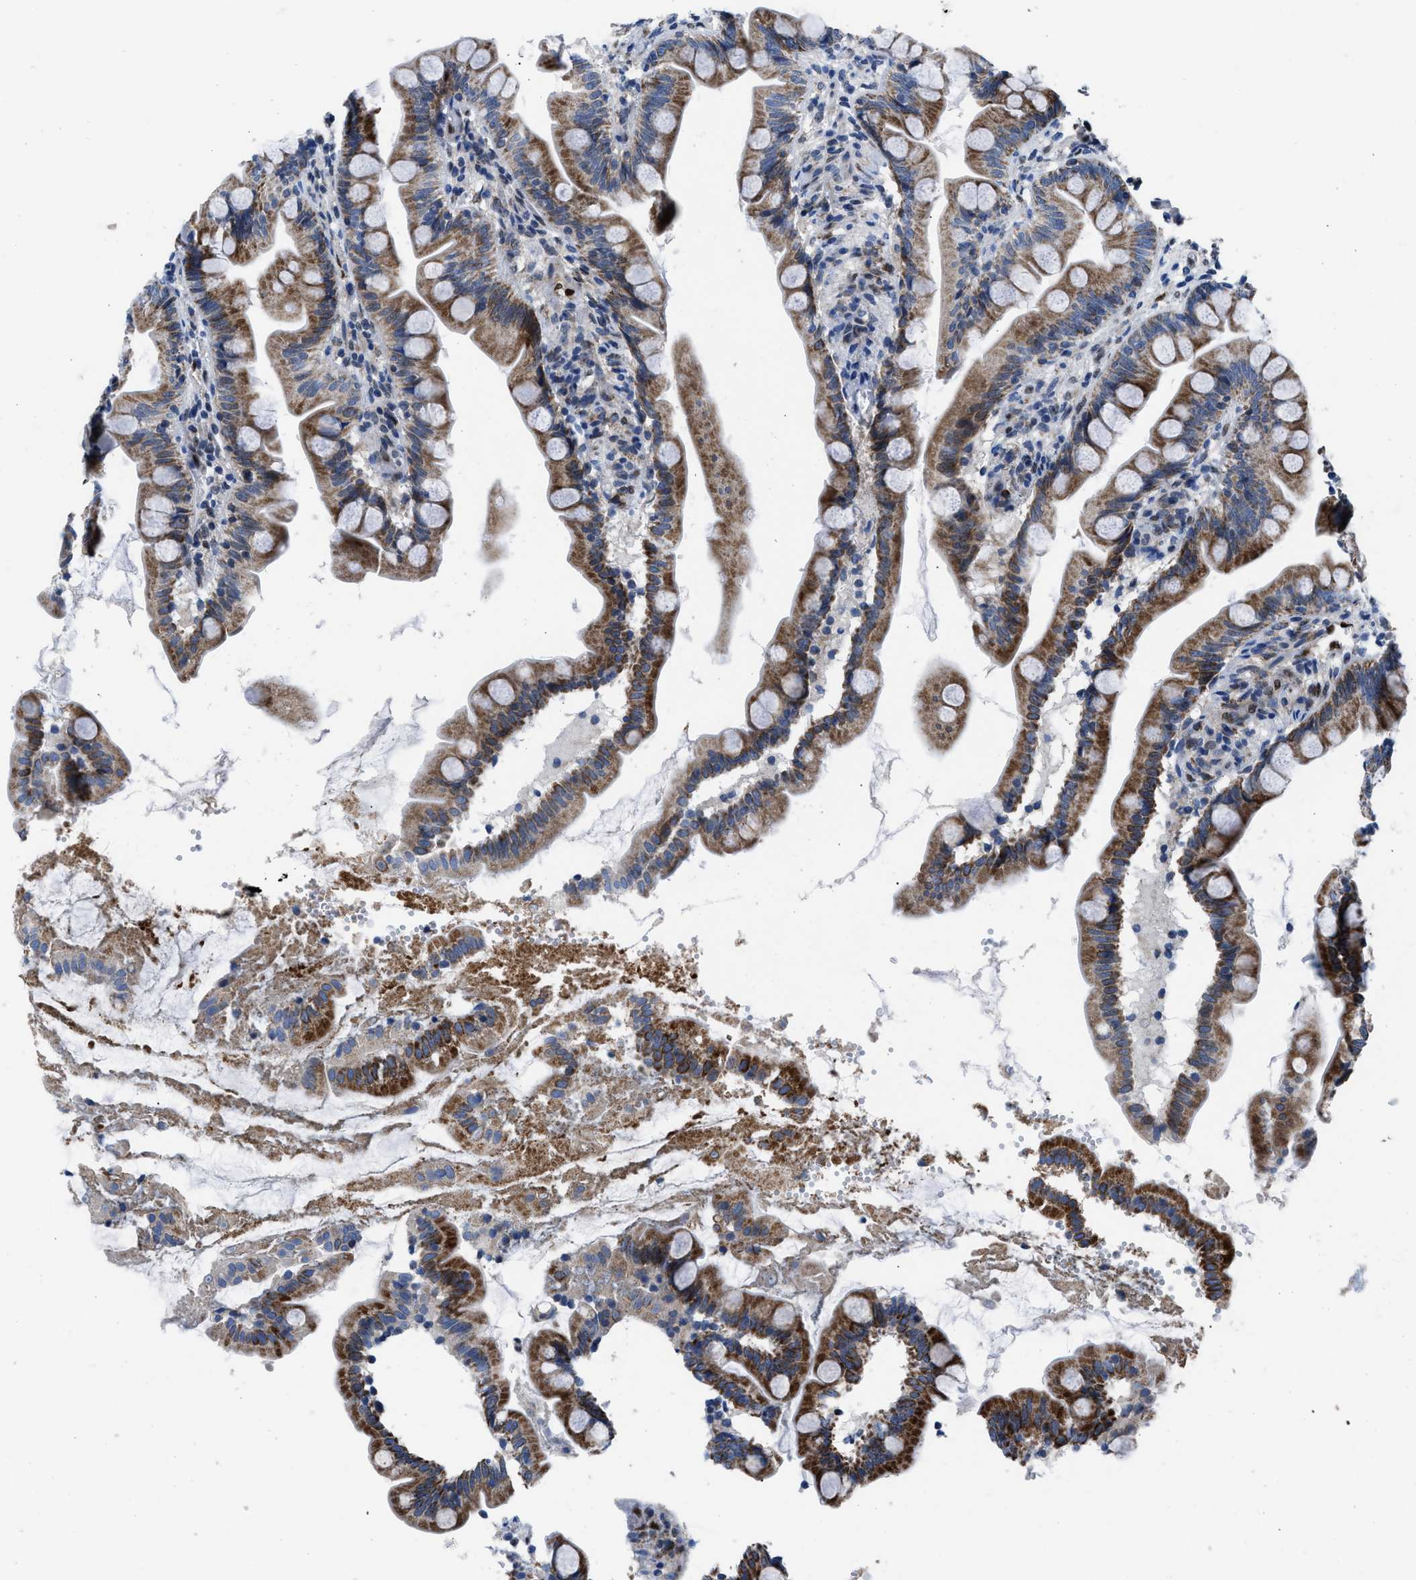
{"staining": {"intensity": "moderate", "quantity": ">75%", "location": "cytoplasmic/membranous"}, "tissue": "small intestine", "cell_type": "Glandular cells", "image_type": "normal", "snomed": [{"axis": "morphology", "description": "Normal tissue, NOS"}, {"axis": "topography", "description": "Small intestine"}], "caption": "A brown stain labels moderate cytoplasmic/membranous expression of a protein in glandular cells of unremarkable small intestine. The protein of interest is shown in brown color, while the nuclei are stained blue.", "gene": "LMO2", "patient": {"sex": "female", "age": 56}}